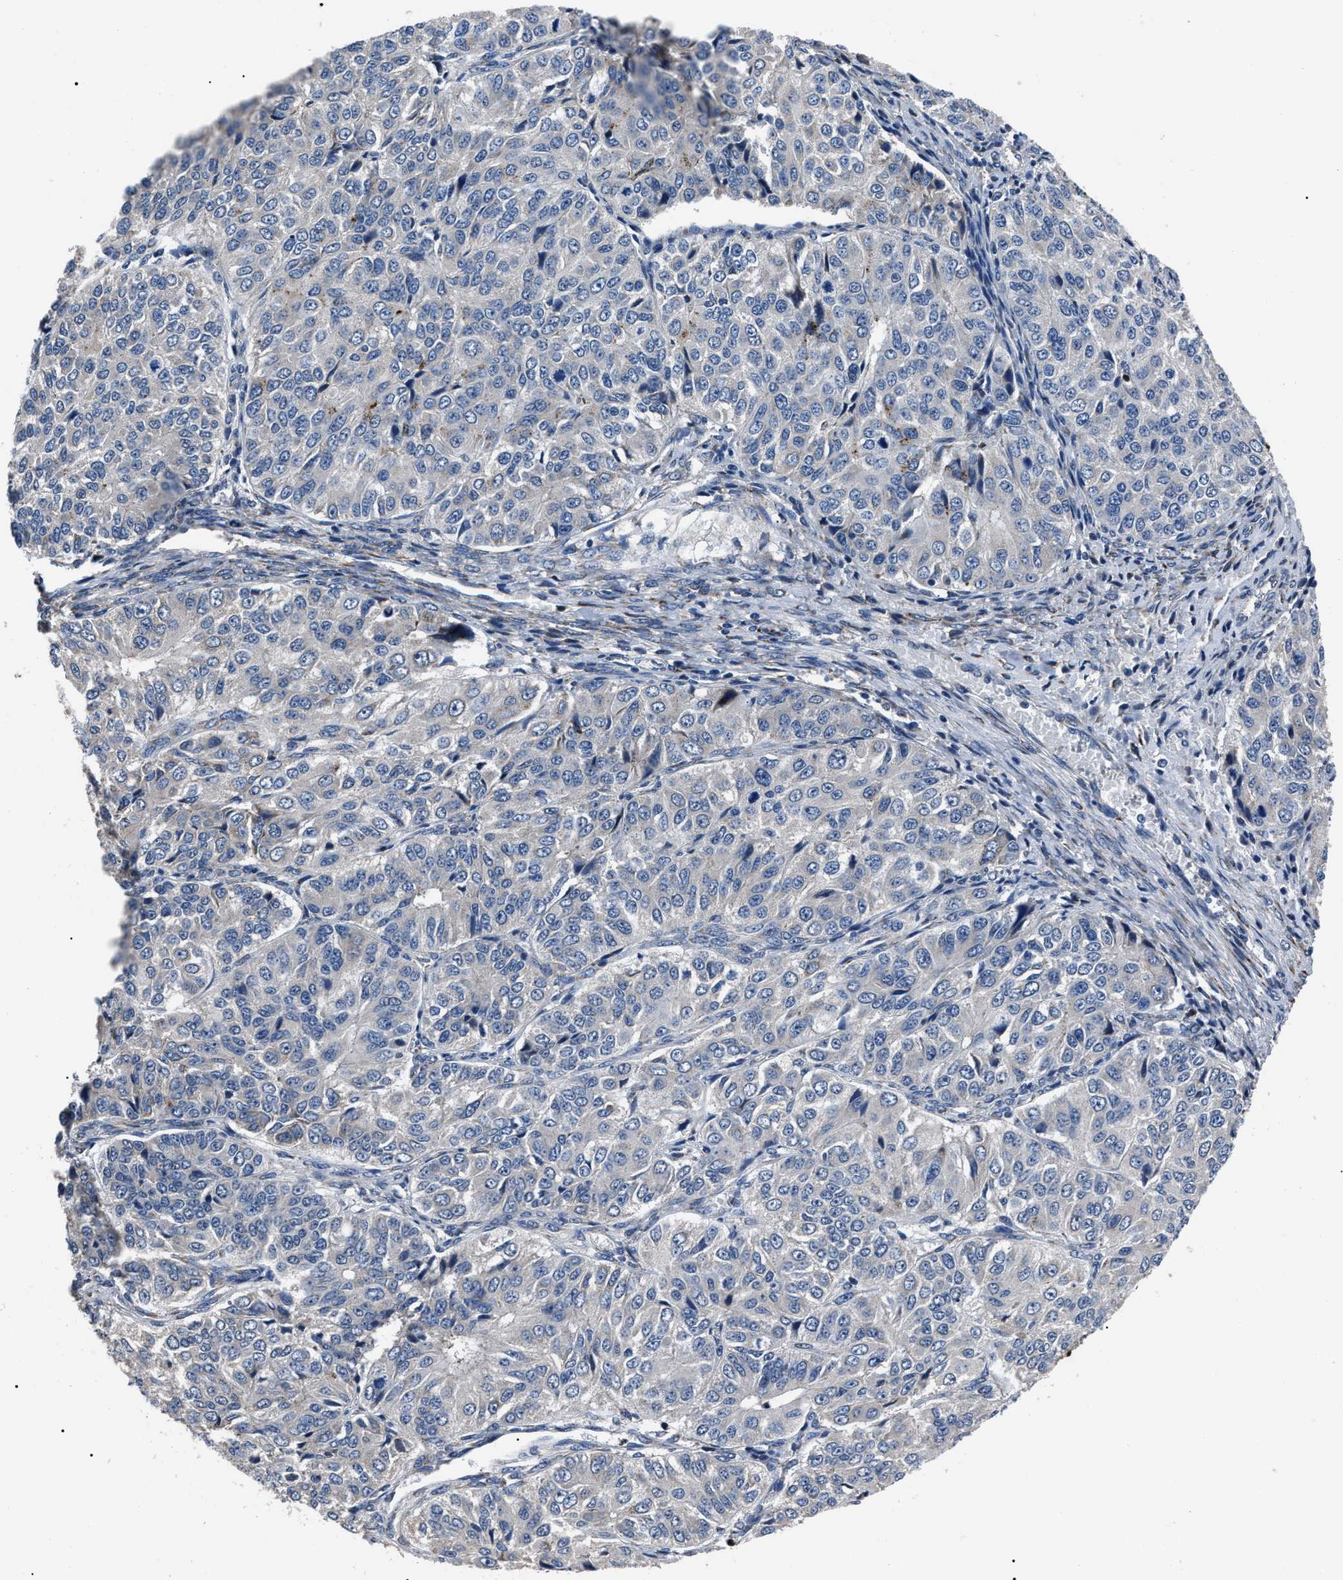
{"staining": {"intensity": "negative", "quantity": "none", "location": "none"}, "tissue": "ovarian cancer", "cell_type": "Tumor cells", "image_type": "cancer", "snomed": [{"axis": "morphology", "description": "Carcinoma, endometroid"}, {"axis": "topography", "description": "Ovary"}], "caption": "Tumor cells are negative for protein expression in human ovarian cancer (endometroid carcinoma).", "gene": "LRRC14", "patient": {"sex": "female", "age": 51}}